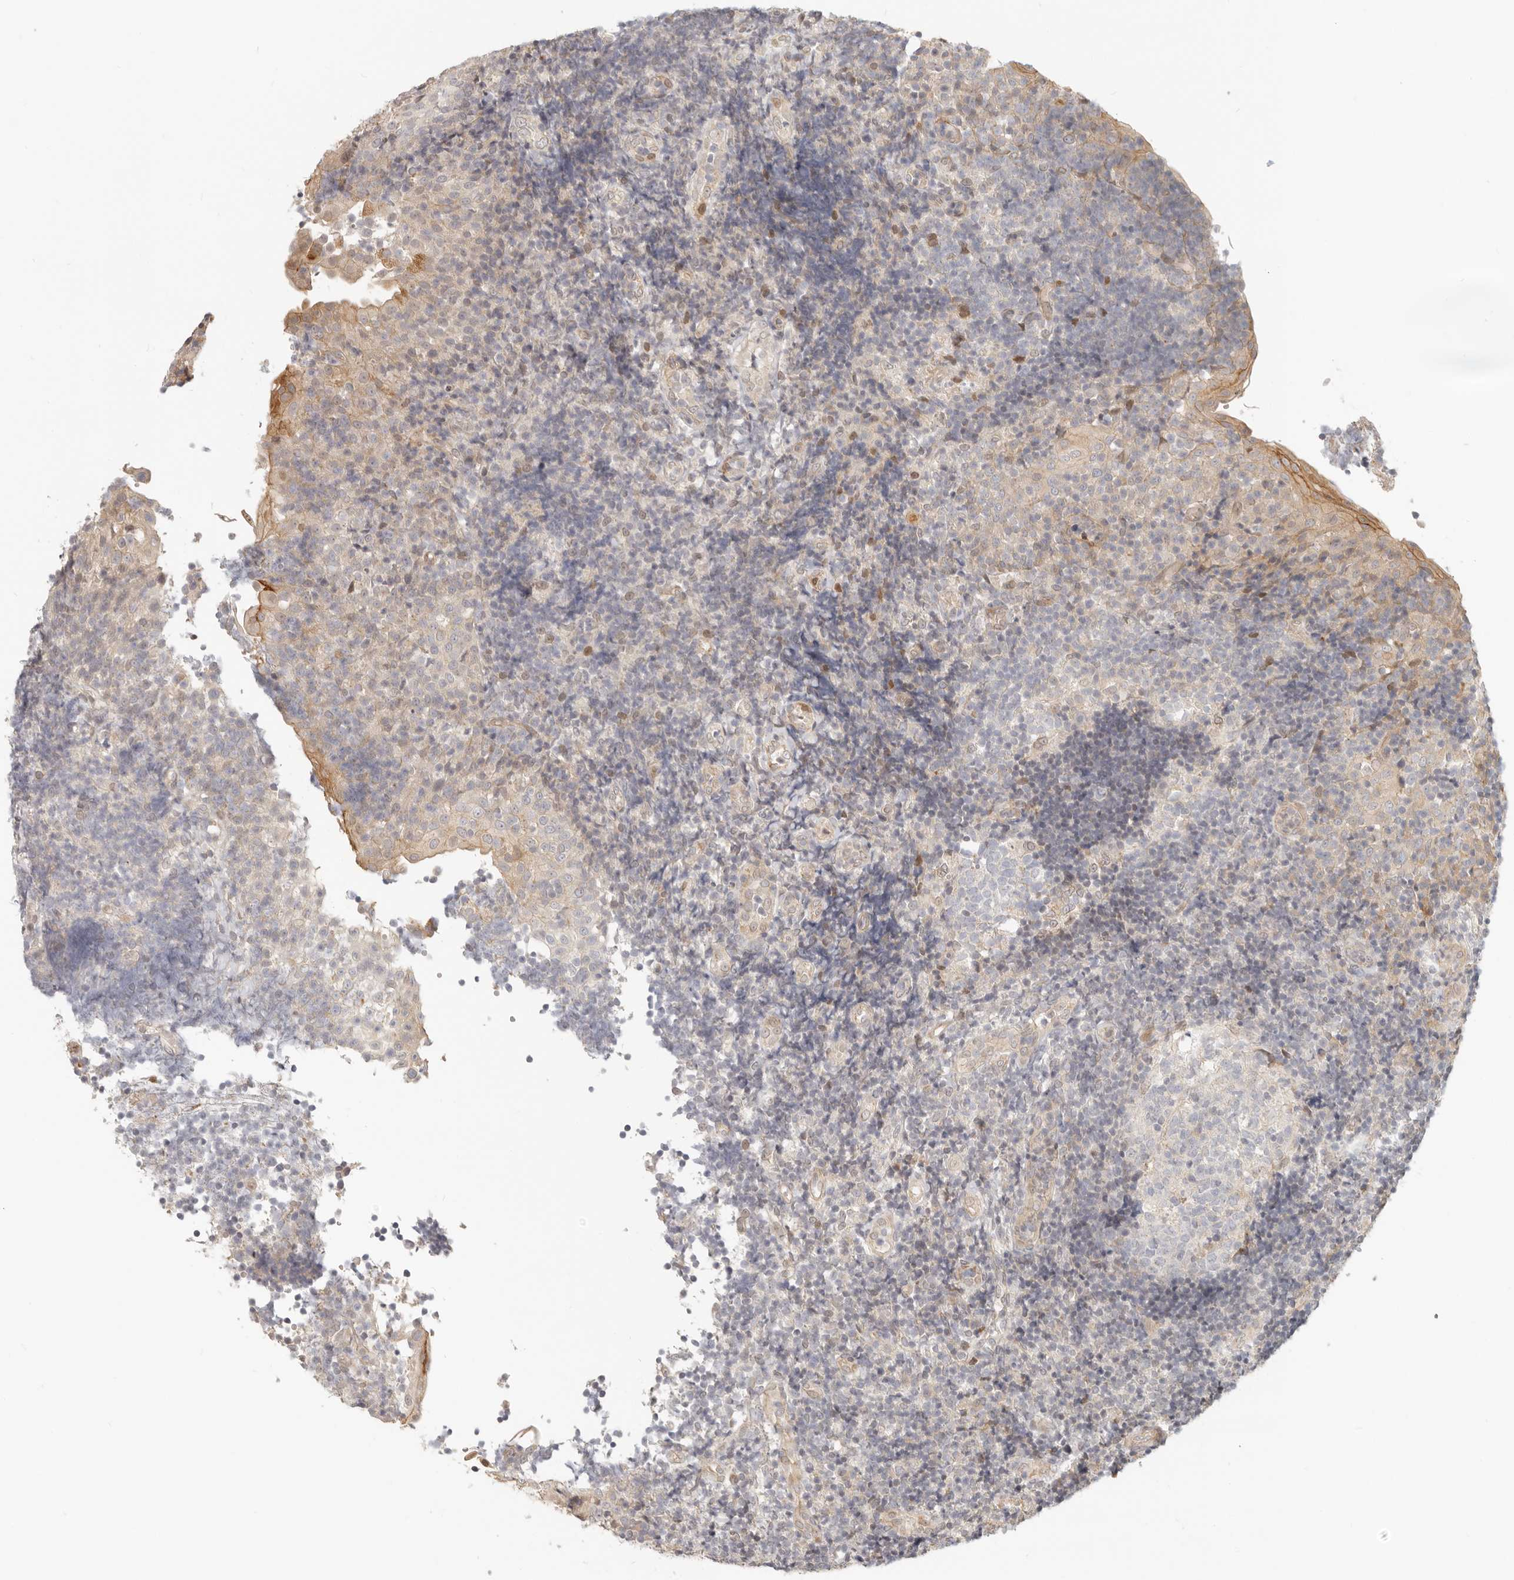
{"staining": {"intensity": "negative", "quantity": "none", "location": "none"}, "tissue": "tonsil", "cell_type": "Germinal center cells", "image_type": "normal", "snomed": [{"axis": "morphology", "description": "Normal tissue, NOS"}, {"axis": "topography", "description": "Tonsil"}], "caption": "Immunohistochemistry photomicrograph of benign tonsil: human tonsil stained with DAB demonstrates no significant protein staining in germinal center cells.", "gene": "TUFT1", "patient": {"sex": "female", "age": 40}}